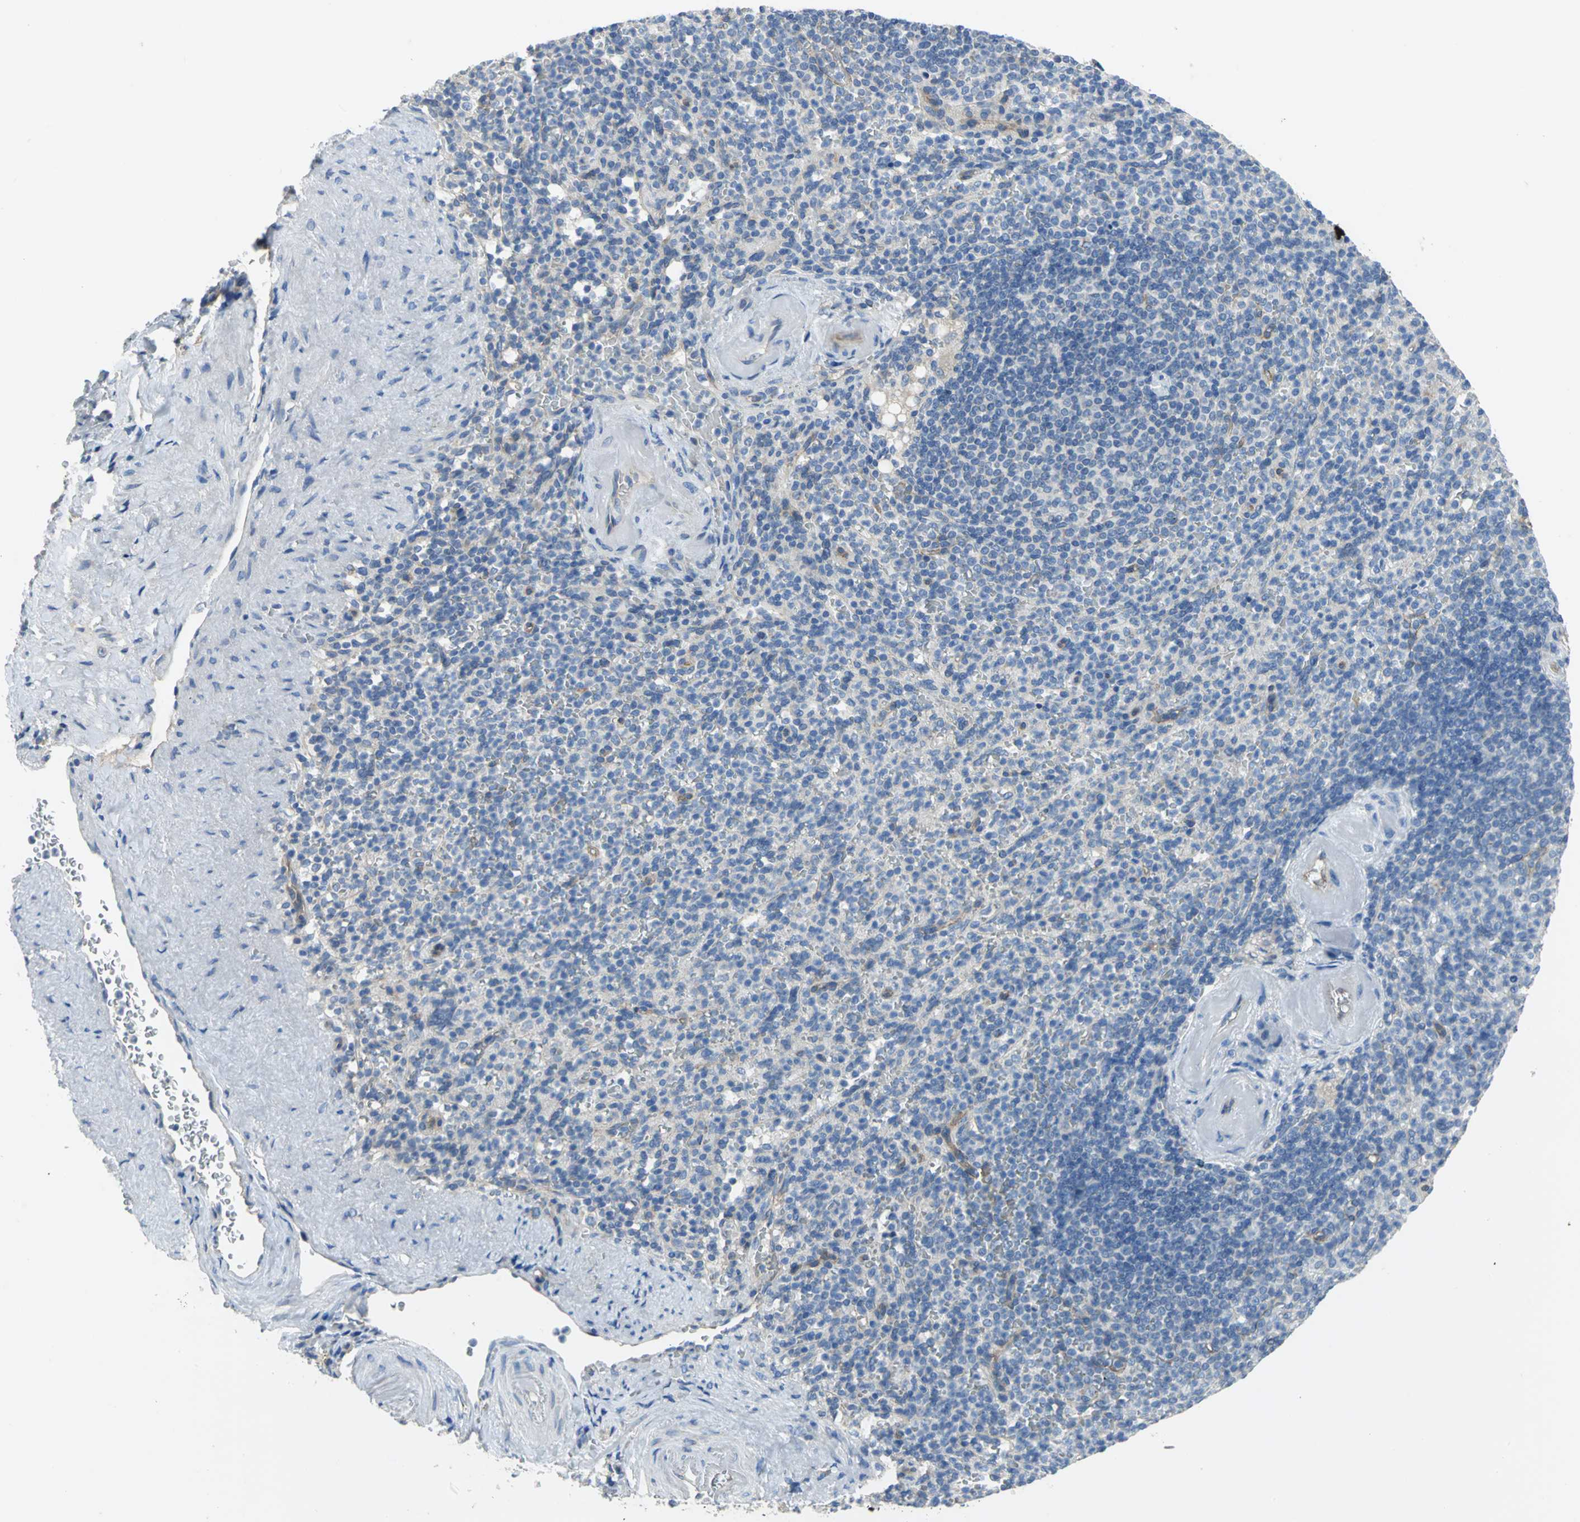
{"staining": {"intensity": "negative", "quantity": "none", "location": "none"}, "tissue": "spleen", "cell_type": "Cells in red pulp", "image_type": "normal", "snomed": [{"axis": "morphology", "description": "Normal tissue, NOS"}, {"axis": "topography", "description": "Spleen"}], "caption": "DAB immunohistochemical staining of normal human spleen shows no significant staining in cells in red pulp.", "gene": "HTR1F", "patient": {"sex": "female", "age": 74}}